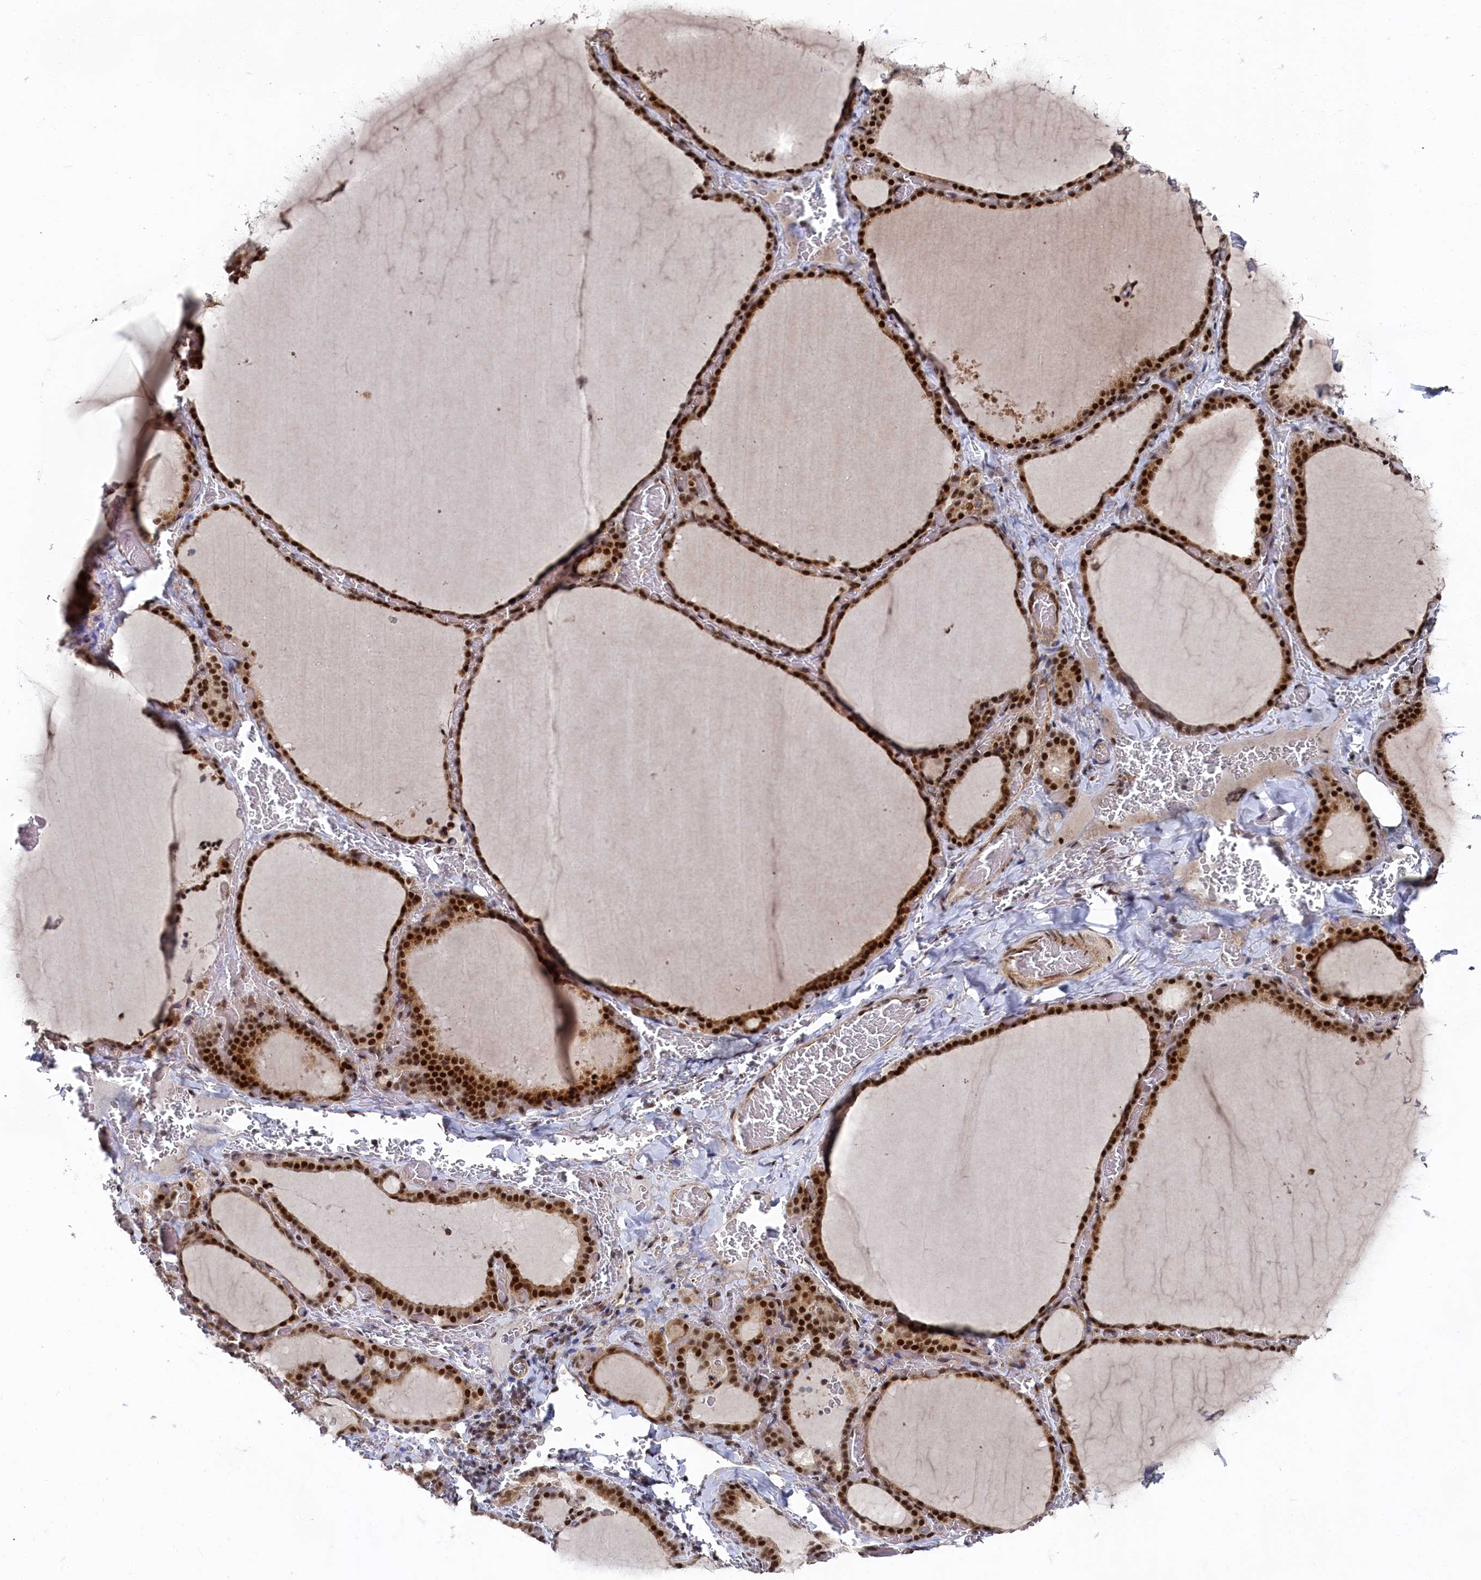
{"staining": {"intensity": "strong", "quantity": ">75%", "location": "cytoplasmic/membranous,nuclear"}, "tissue": "thyroid gland", "cell_type": "Glandular cells", "image_type": "normal", "snomed": [{"axis": "morphology", "description": "Normal tissue, NOS"}, {"axis": "topography", "description": "Thyroid gland"}], "caption": "Strong cytoplasmic/membranous,nuclear positivity is present in approximately >75% of glandular cells in normal thyroid gland. Nuclei are stained in blue.", "gene": "BUB3", "patient": {"sex": "female", "age": 39}}